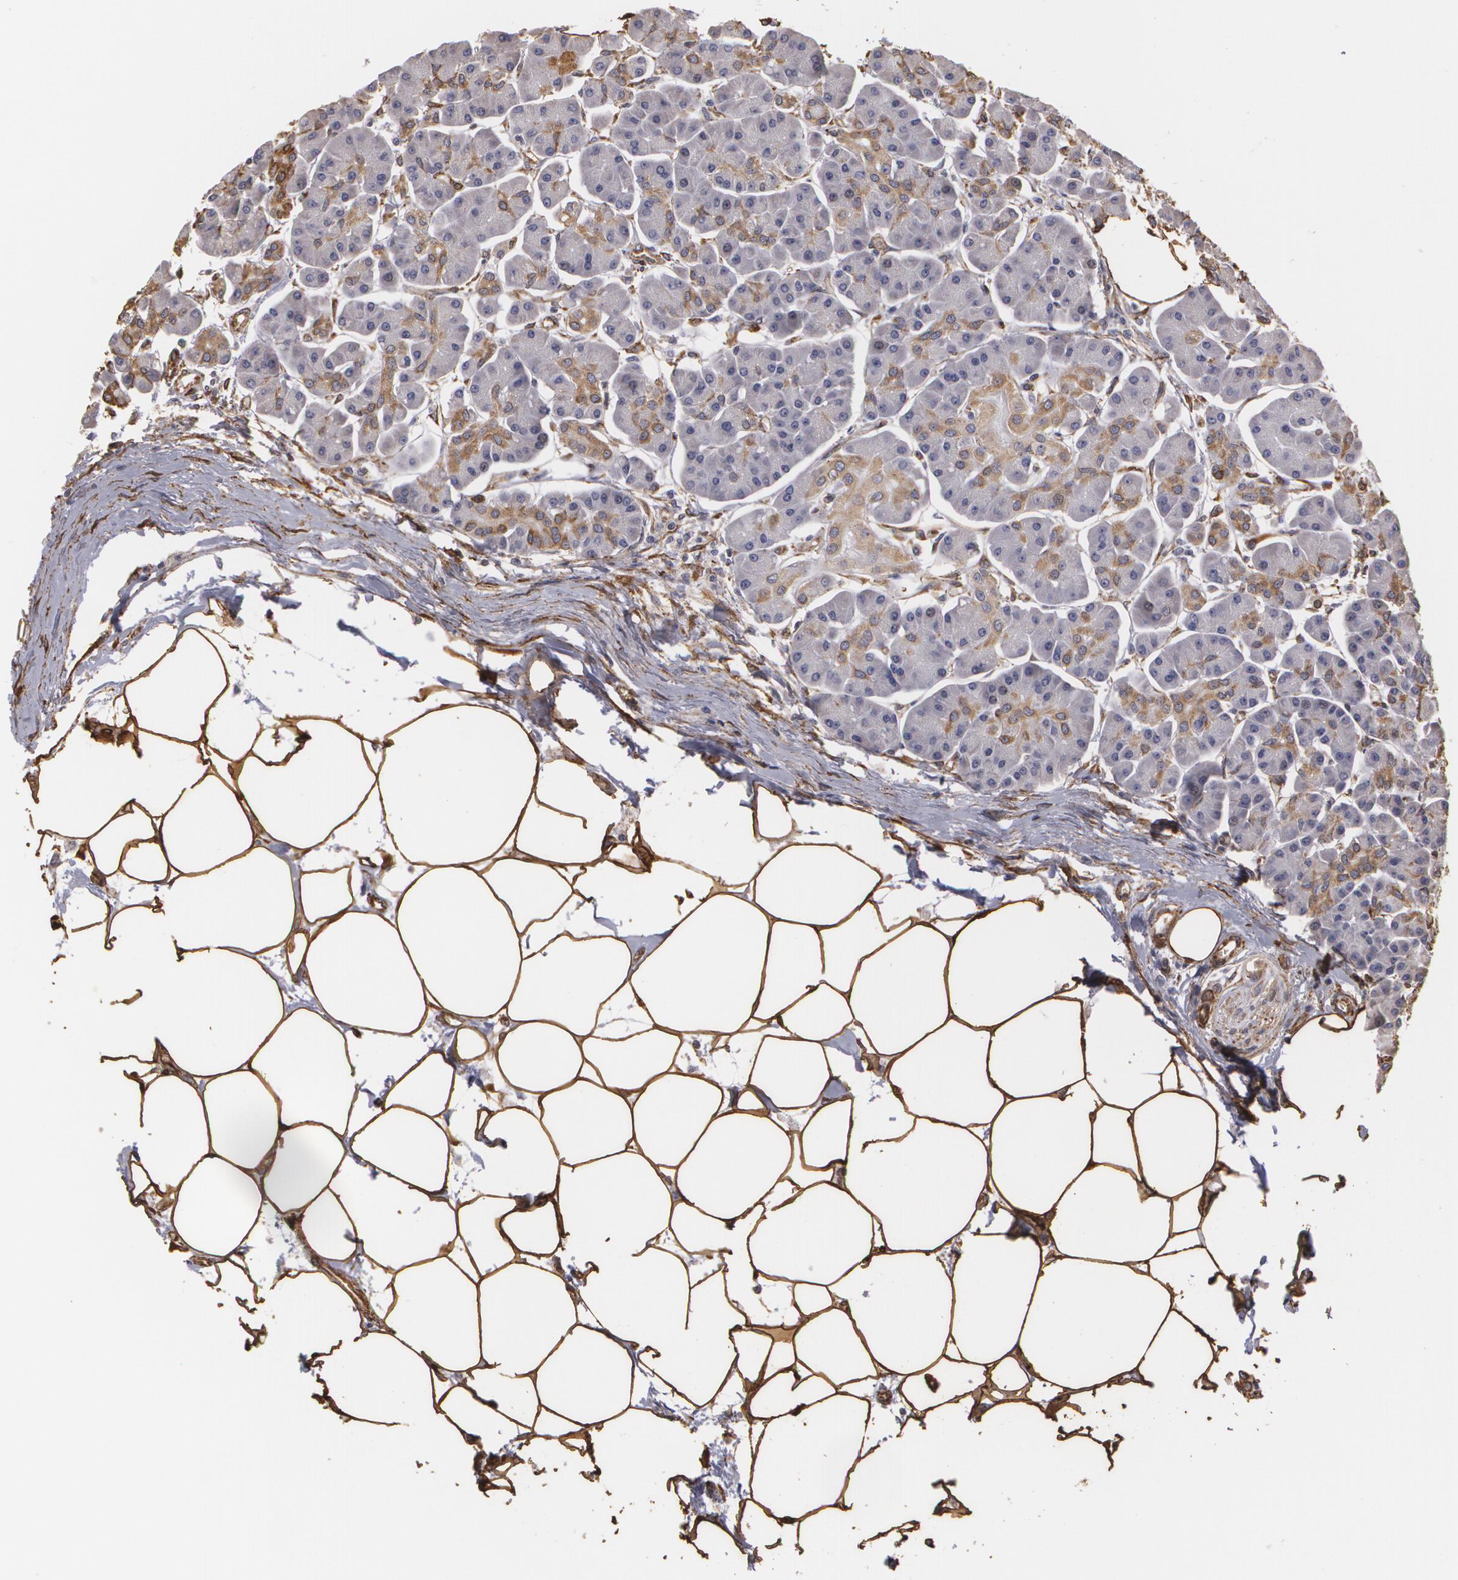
{"staining": {"intensity": "moderate", "quantity": "25%-75%", "location": "cytoplasmic/membranous"}, "tissue": "pancreas", "cell_type": "Exocrine glandular cells", "image_type": "normal", "snomed": [{"axis": "morphology", "description": "Normal tissue, NOS"}, {"axis": "topography", "description": "Pancreas"}, {"axis": "topography", "description": "Duodenum"}], "caption": "This image displays unremarkable pancreas stained with immunohistochemistry to label a protein in brown. The cytoplasmic/membranous of exocrine glandular cells show moderate positivity for the protein. Nuclei are counter-stained blue.", "gene": "CYB5R3", "patient": {"sex": "male", "age": 79}}